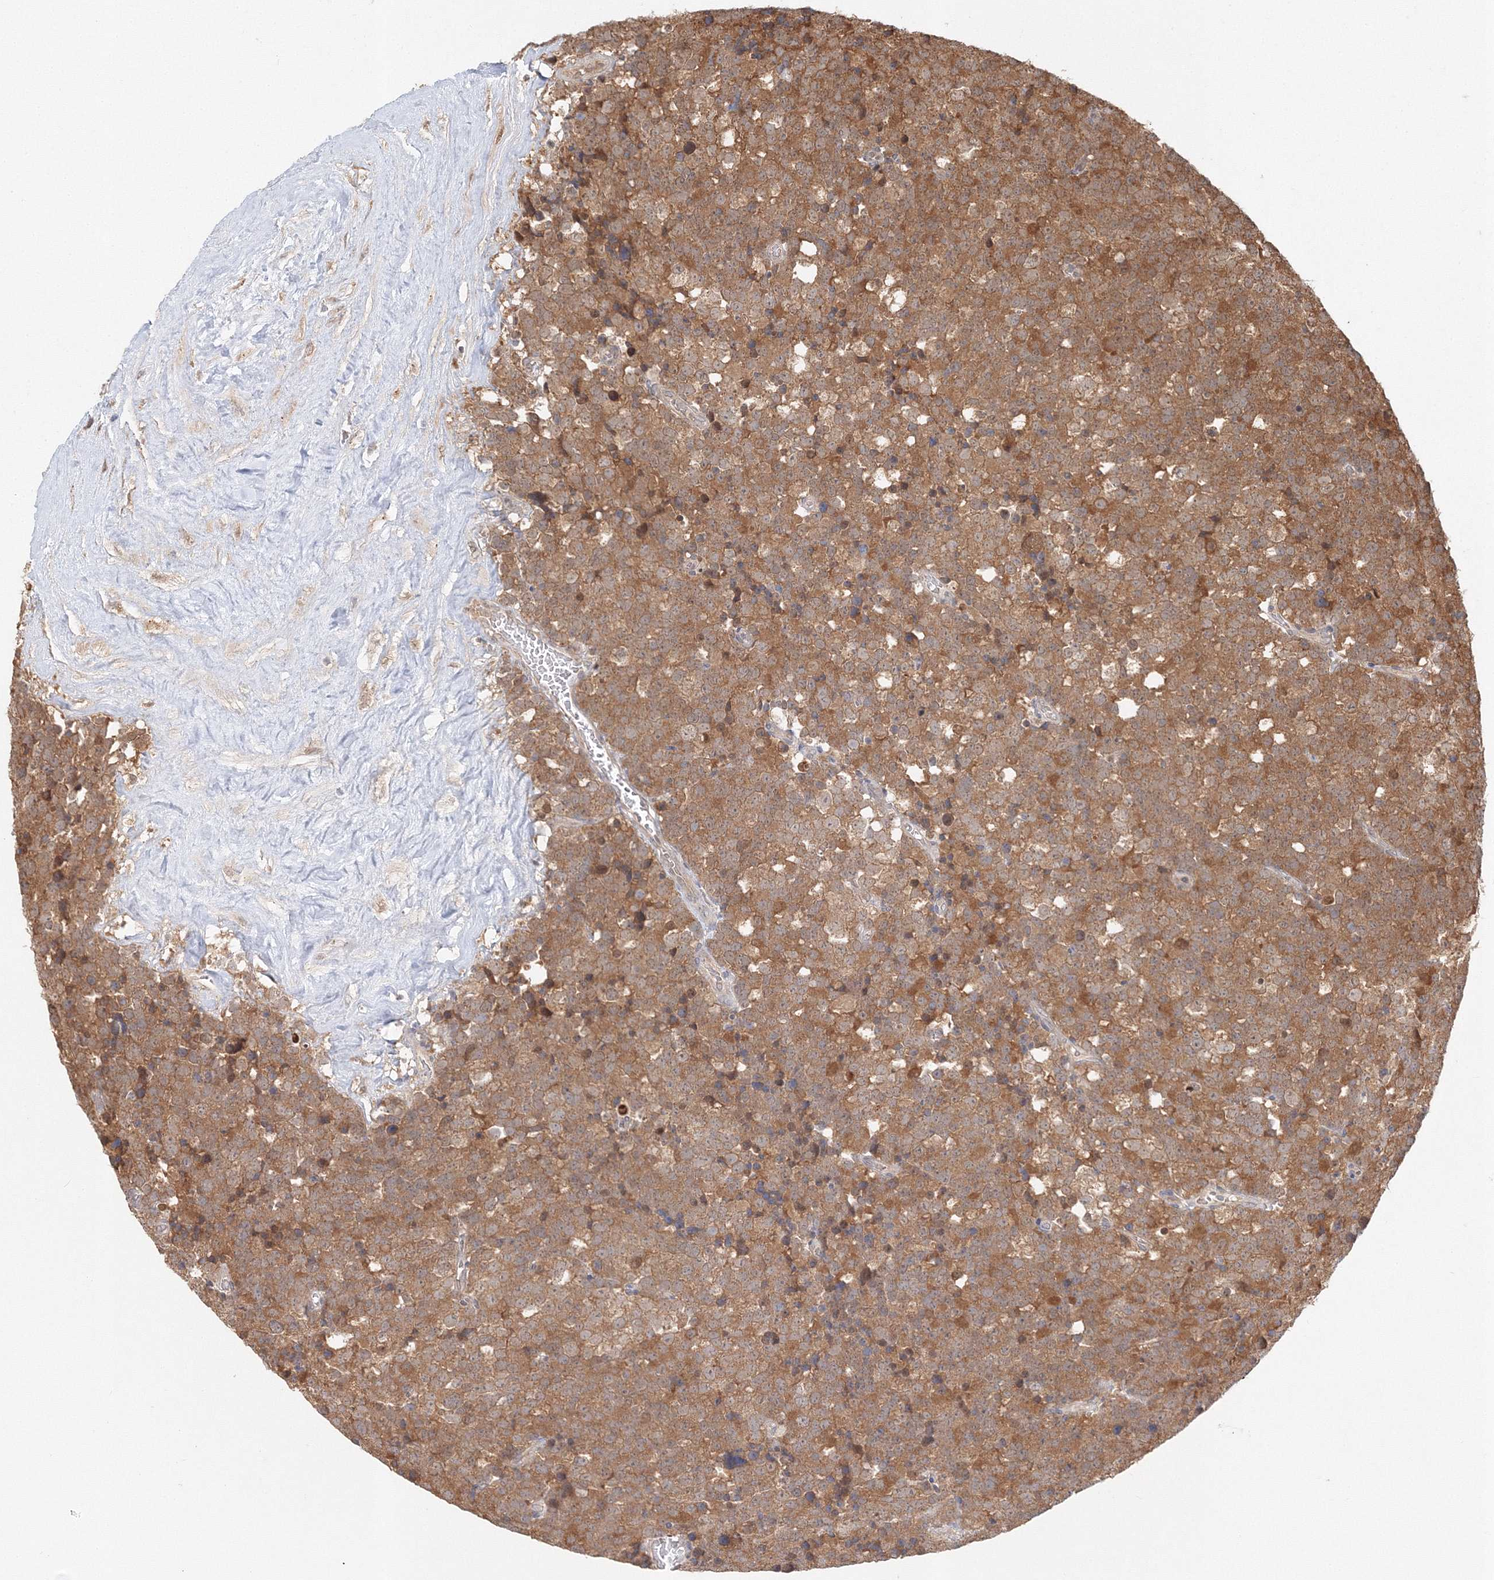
{"staining": {"intensity": "moderate", "quantity": ">75%", "location": "cytoplasmic/membranous"}, "tissue": "testis cancer", "cell_type": "Tumor cells", "image_type": "cancer", "snomed": [{"axis": "morphology", "description": "Seminoma, NOS"}, {"axis": "topography", "description": "Testis"}], "caption": "The image shows a brown stain indicating the presence of a protein in the cytoplasmic/membranous of tumor cells in testis seminoma. Using DAB (brown) and hematoxylin (blue) stains, captured at high magnification using brightfield microscopy.", "gene": "PSMD6", "patient": {"sex": "male", "age": 71}}